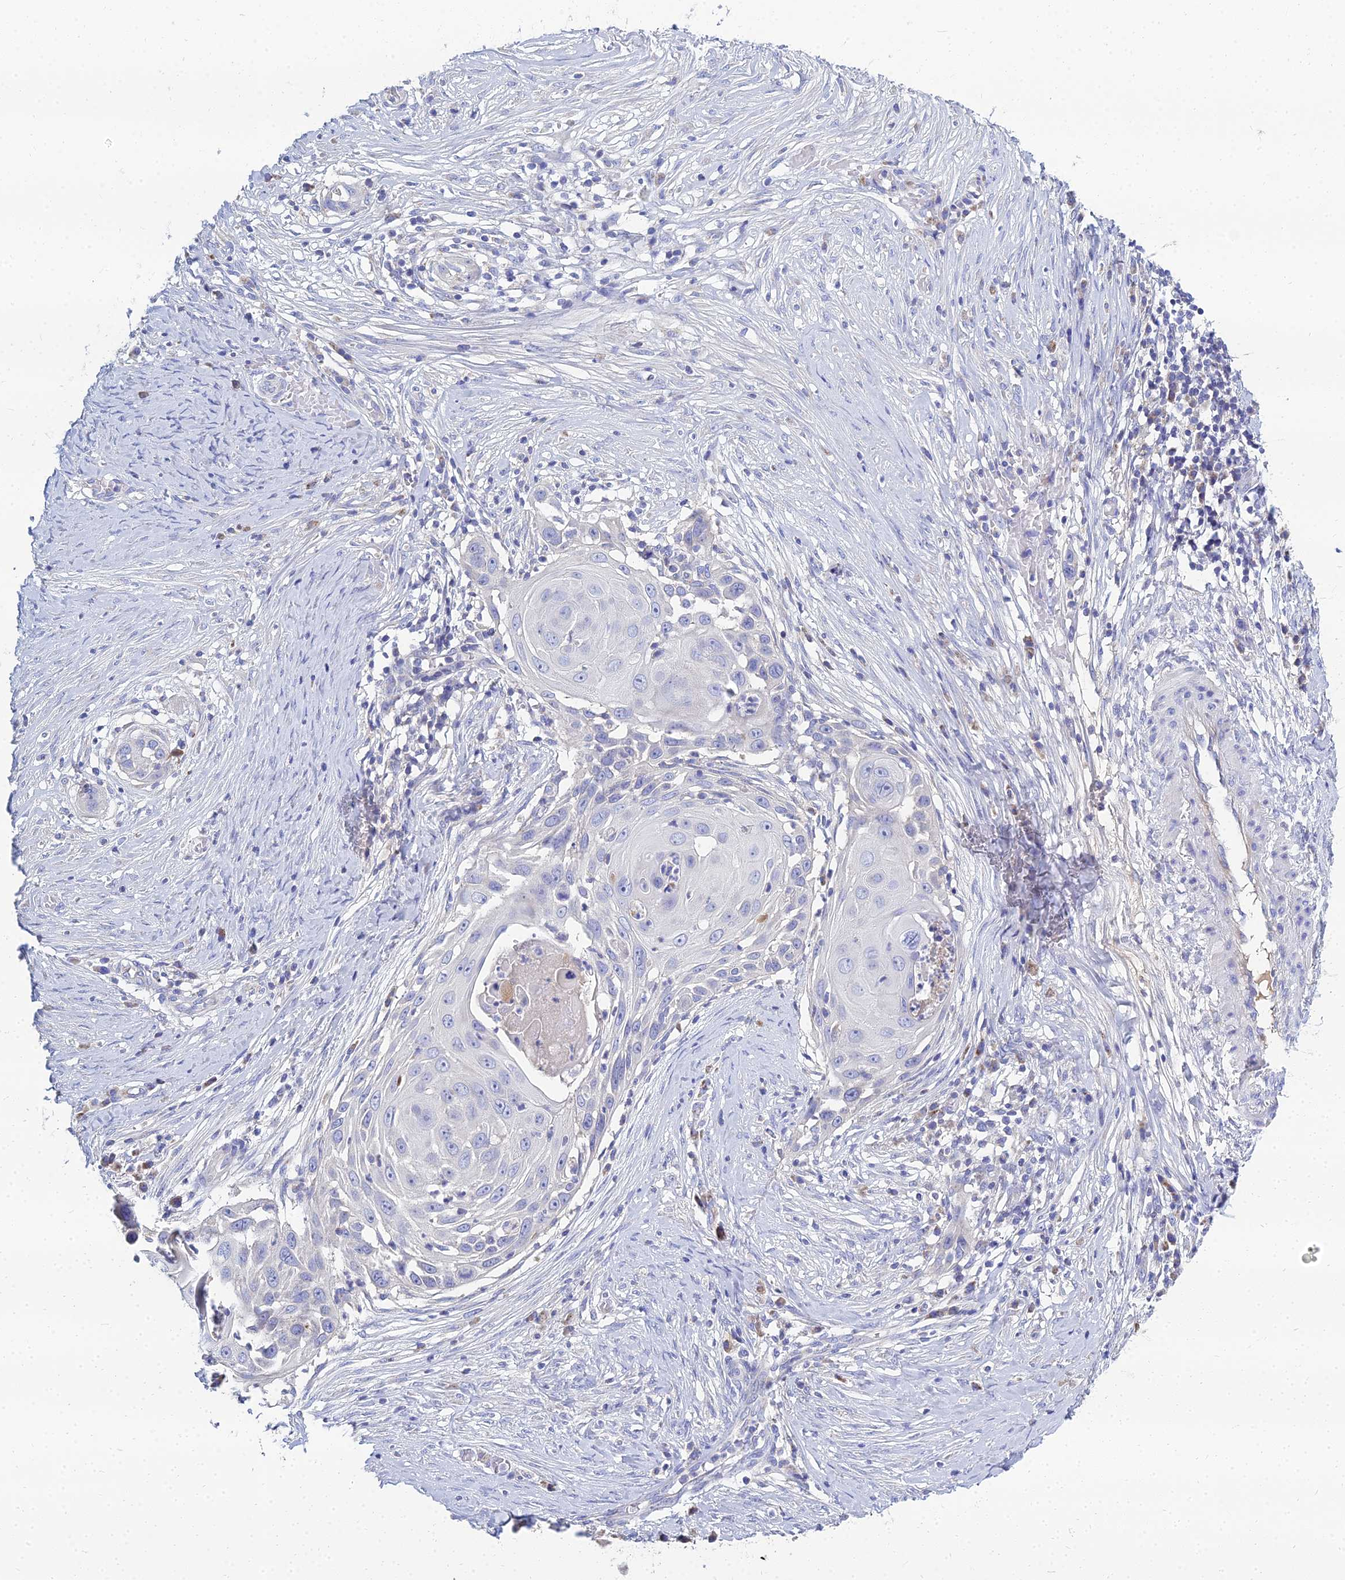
{"staining": {"intensity": "negative", "quantity": "none", "location": "none"}, "tissue": "skin cancer", "cell_type": "Tumor cells", "image_type": "cancer", "snomed": [{"axis": "morphology", "description": "Squamous cell carcinoma, NOS"}, {"axis": "topography", "description": "Skin"}], "caption": "A histopathology image of human skin cancer is negative for staining in tumor cells.", "gene": "NPY", "patient": {"sex": "female", "age": 44}}